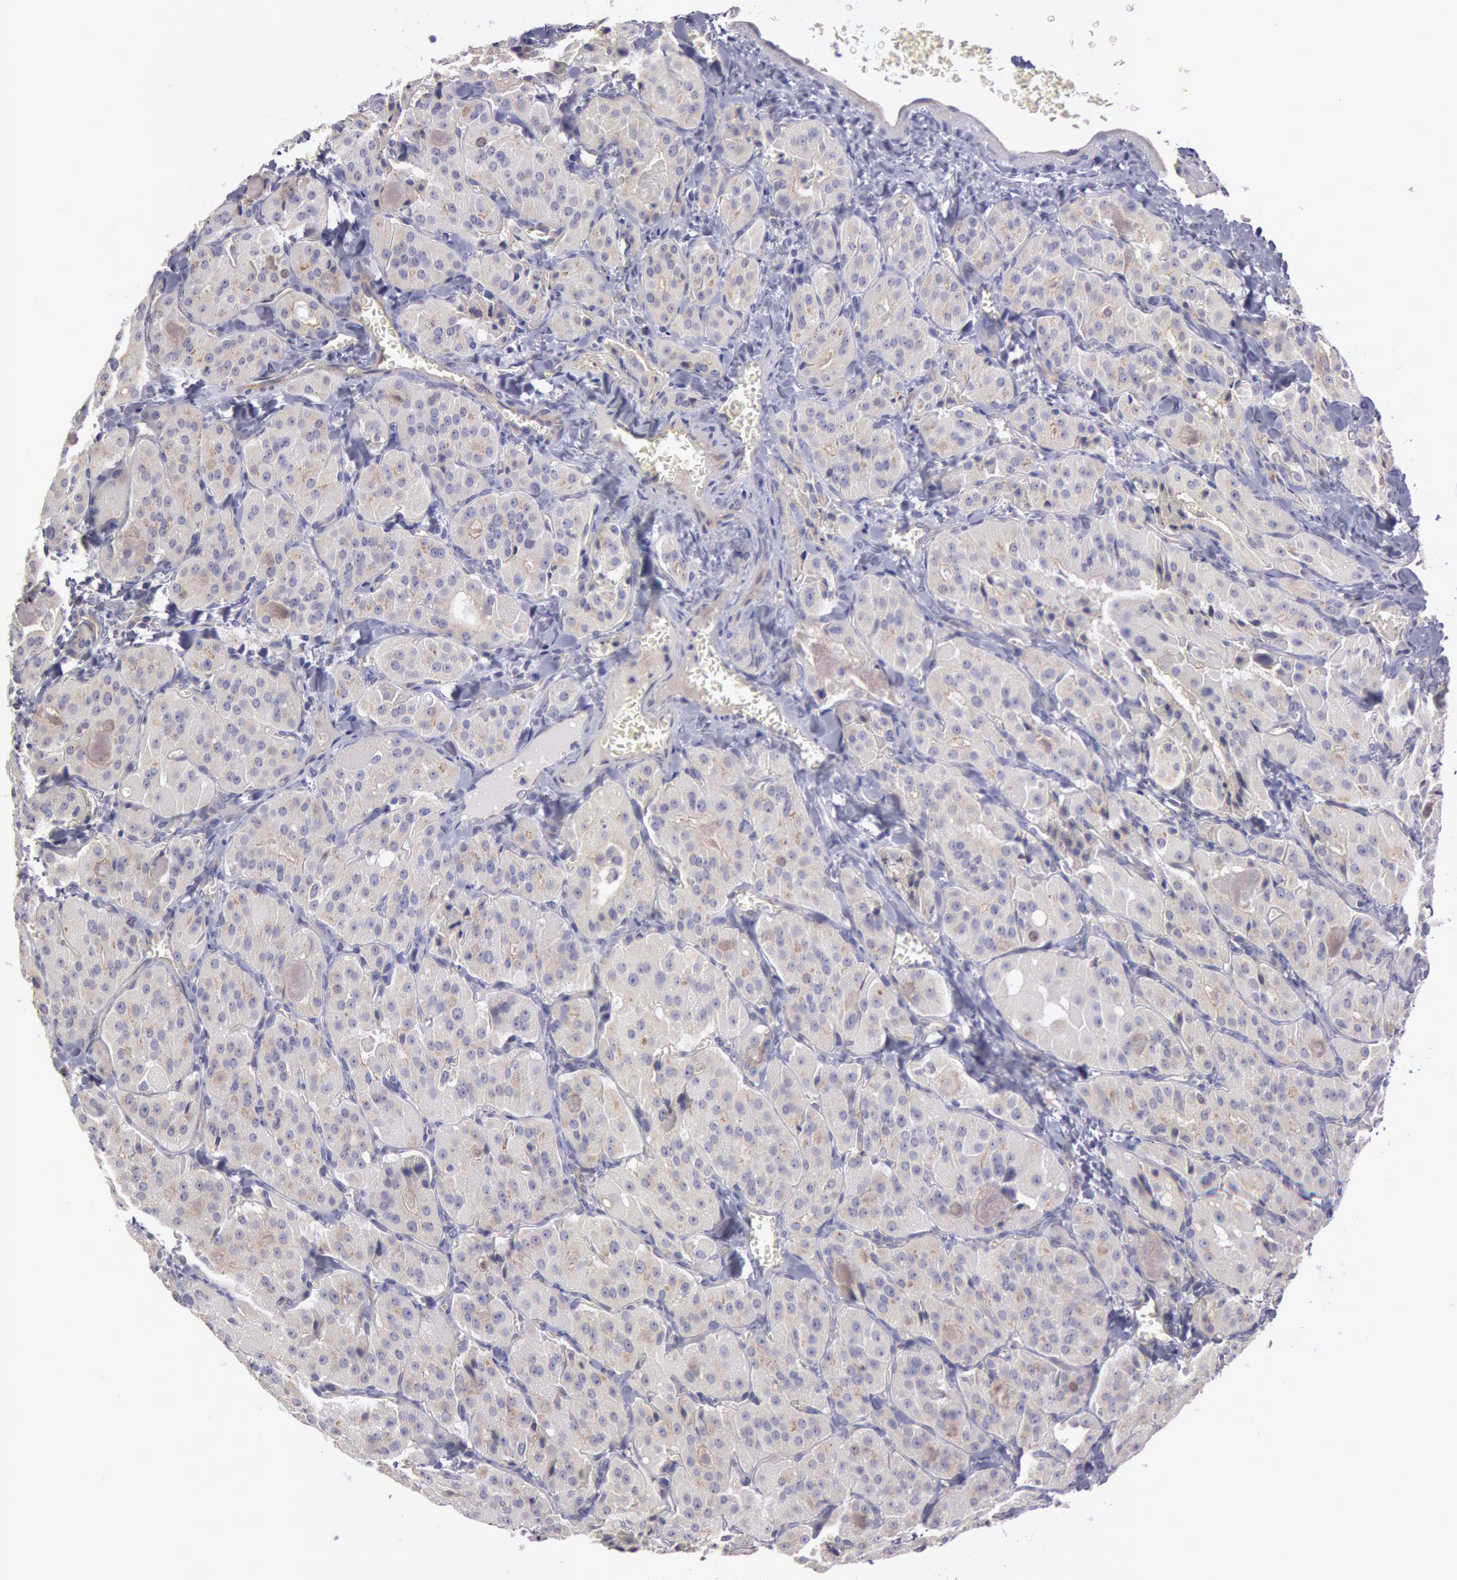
{"staining": {"intensity": "negative", "quantity": "none", "location": "none"}, "tissue": "thyroid cancer", "cell_type": "Tumor cells", "image_type": "cancer", "snomed": [{"axis": "morphology", "description": "Carcinoma, NOS"}, {"axis": "topography", "description": "Thyroid gland"}], "caption": "DAB immunohistochemical staining of human thyroid cancer reveals no significant staining in tumor cells.", "gene": "AMOTL1", "patient": {"sex": "male", "age": 76}}